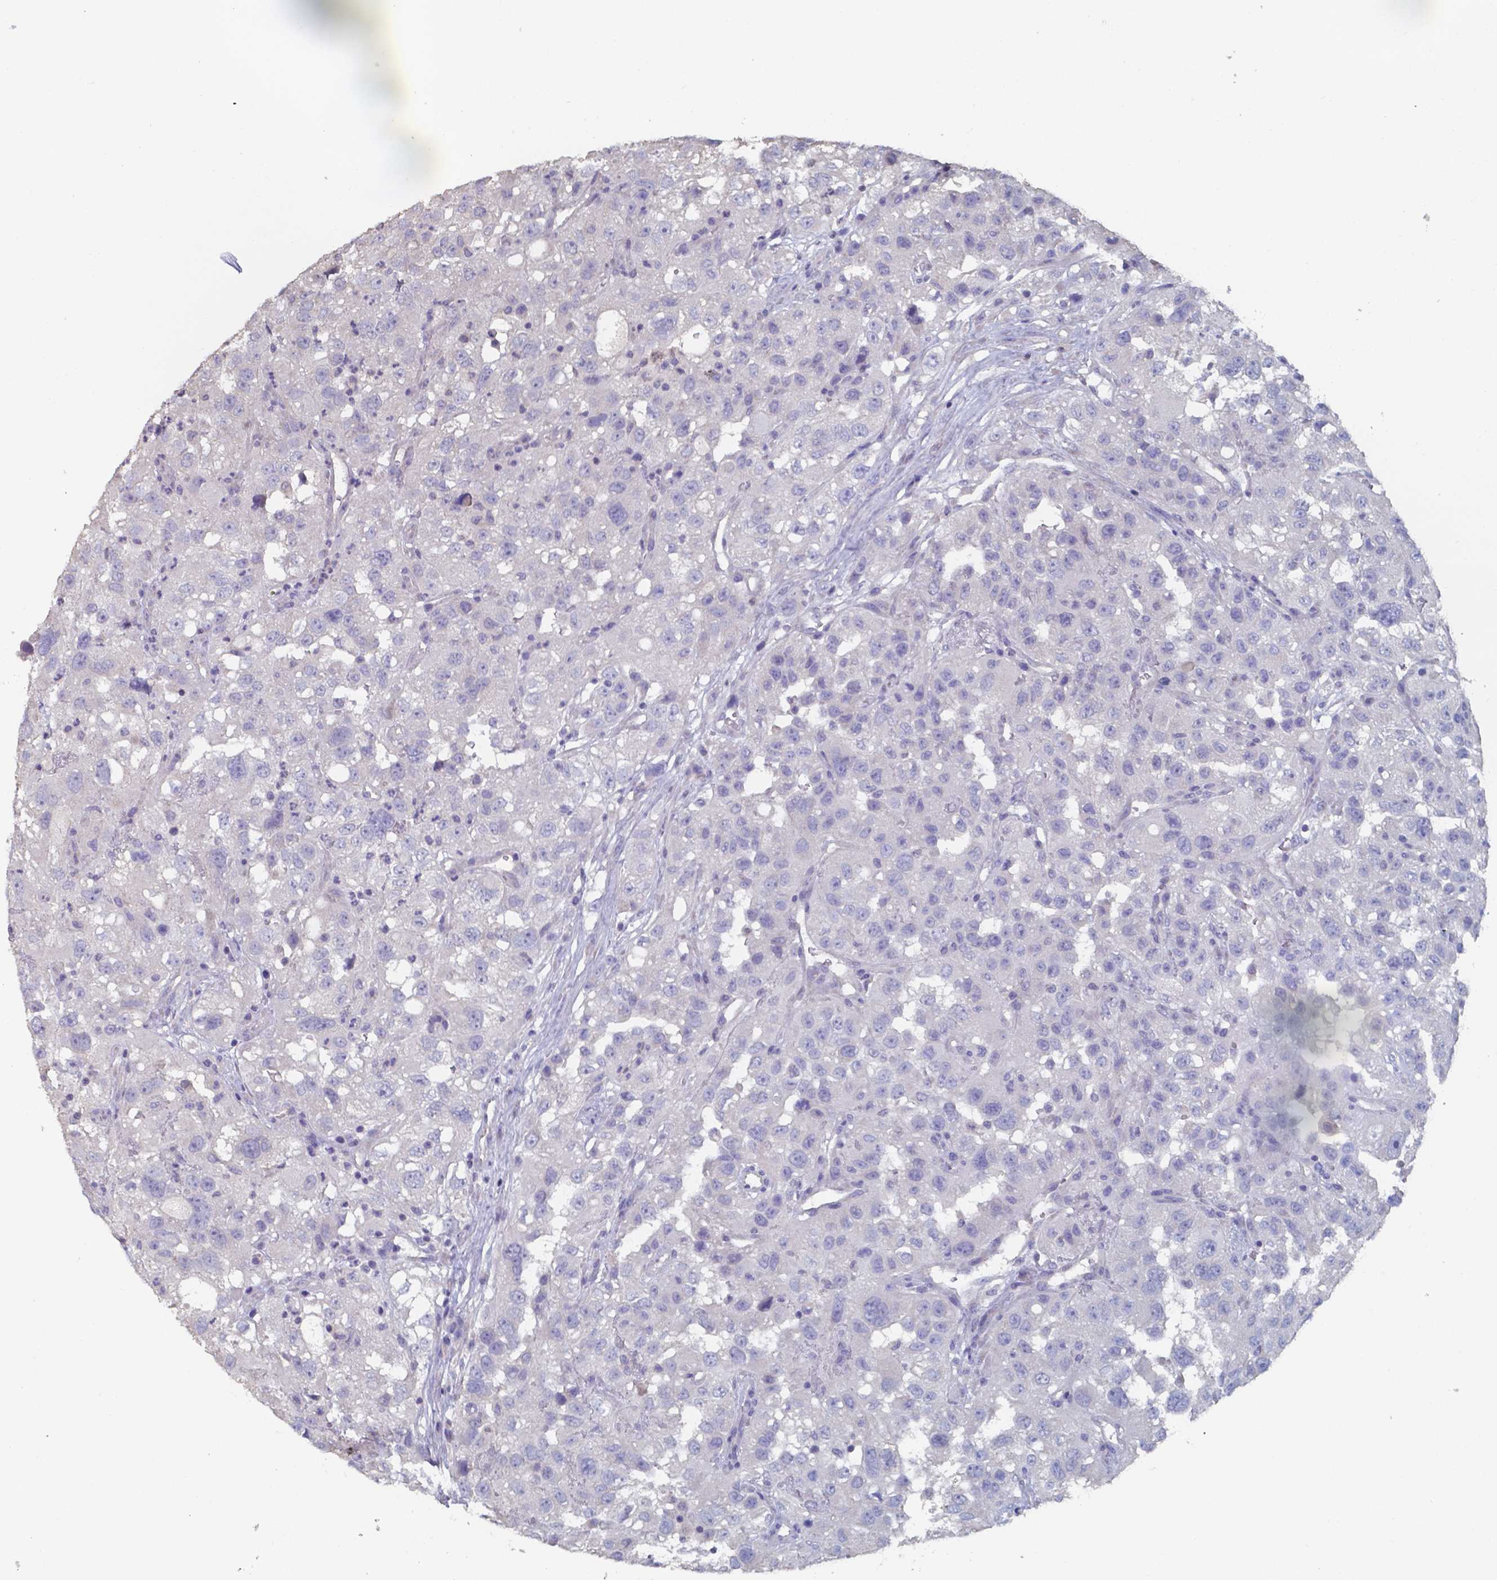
{"staining": {"intensity": "negative", "quantity": "none", "location": "none"}, "tissue": "renal cancer", "cell_type": "Tumor cells", "image_type": "cancer", "snomed": [{"axis": "morphology", "description": "Adenocarcinoma, NOS"}, {"axis": "topography", "description": "Kidney"}], "caption": "This is a photomicrograph of immunohistochemistry staining of adenocarcinoma (renal), which shows no staining in tumor cells.", "gene": "FOXJ1", "patient": {"sex": "male", "age": 64}}